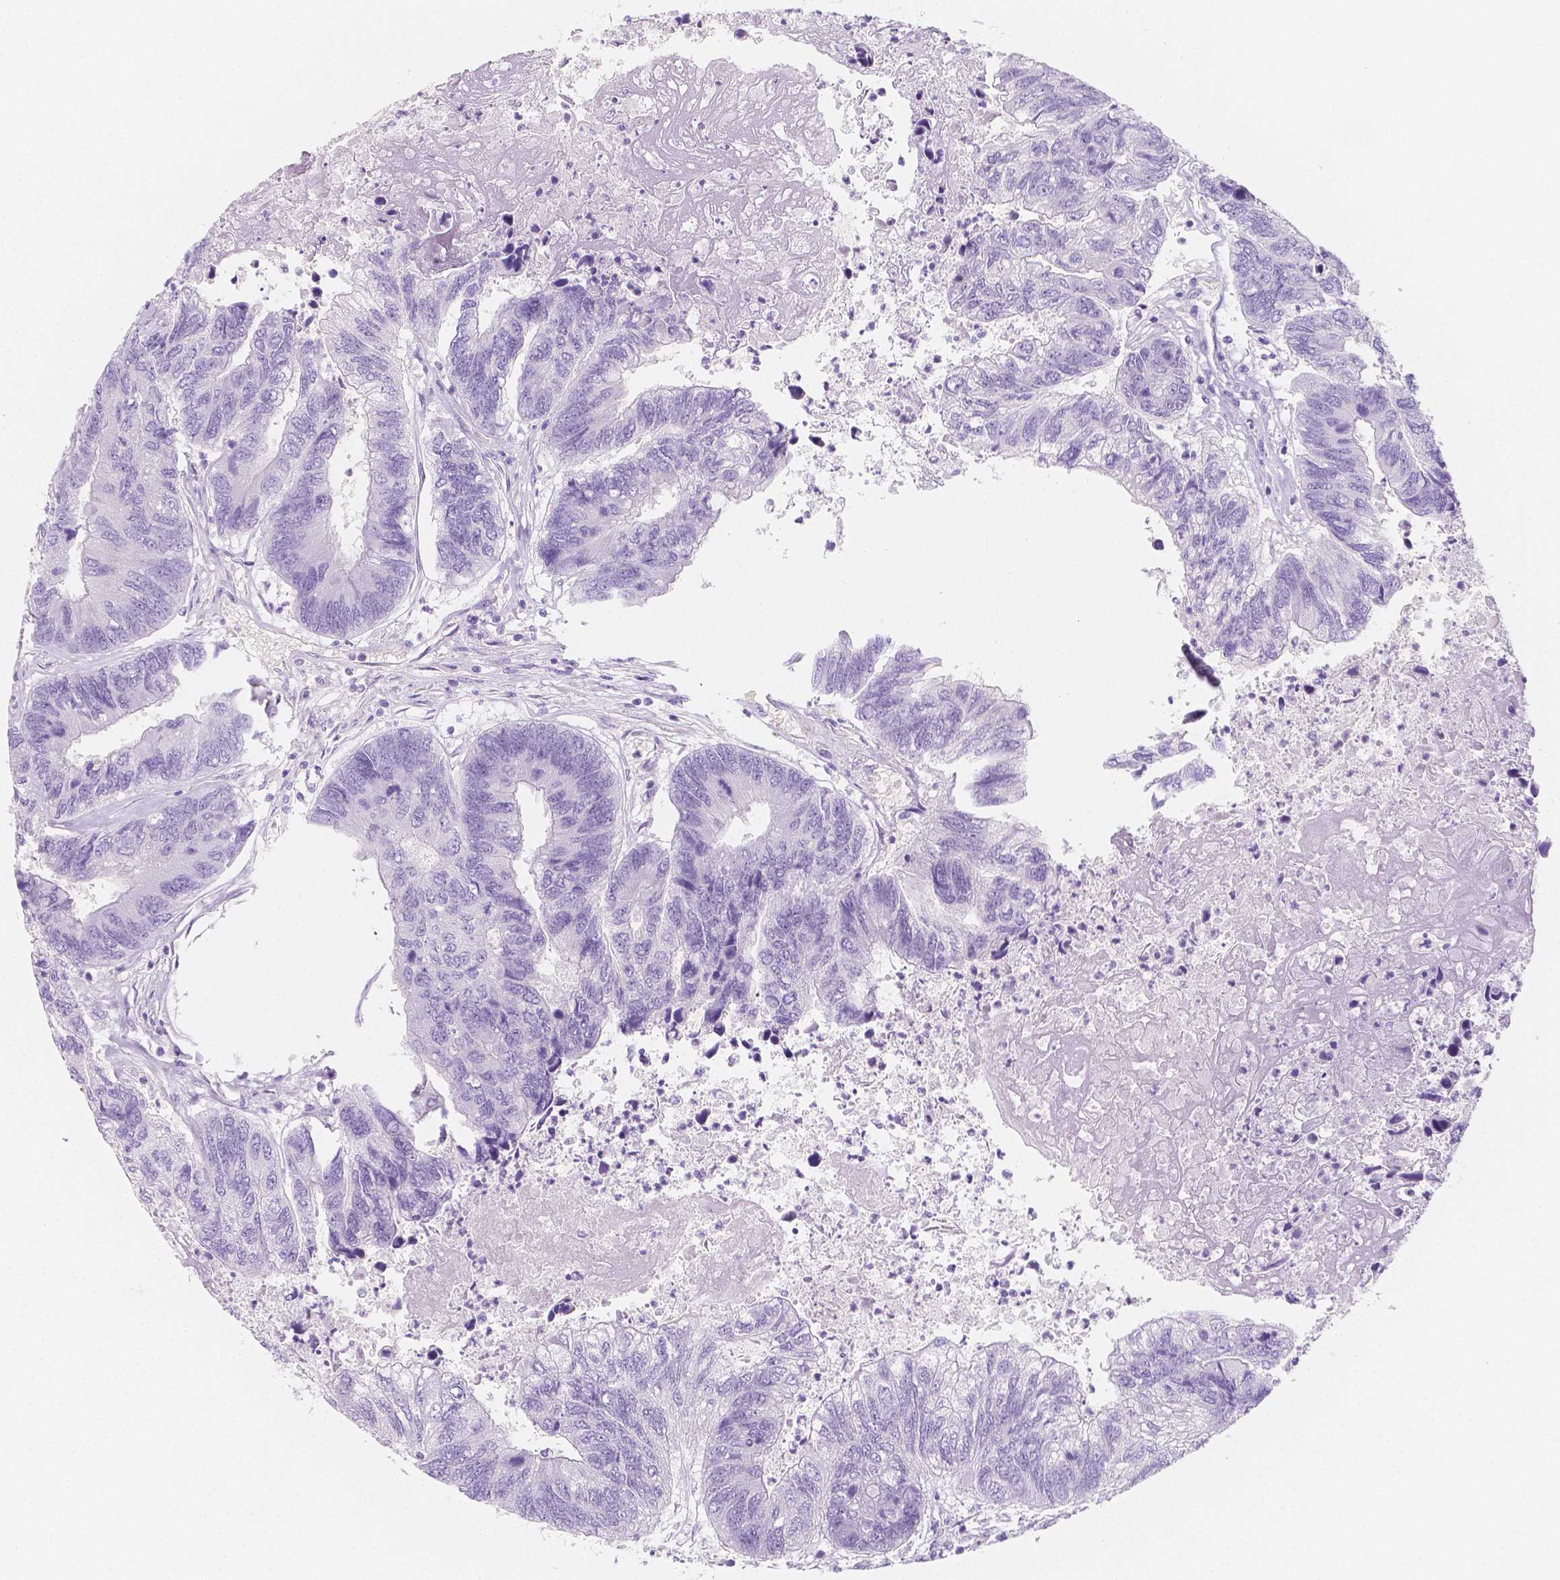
{"staining": {"intensity": "negative", "quantity": "none", "location": "none"}, "tissue": "colorectal cancer", "cell_type": "Tumor cells", "image_type": "cancer", "snomed": [{"axis": "morphology", "description": "Adenocarcinoma, NOS"}, {"axis": "topography", "description": "Colon"}], "caption": "Photomicrograph shows no protein staining in tumor cells of adenocarcinoma (colorectal) tissue. (Stains: DAB IHC with hematoxylin counter stain, Microscopy: brightfield microscopy at high magnification).", "gene": "MAP1A", "patient": {"sex": "female", "age": 67}}